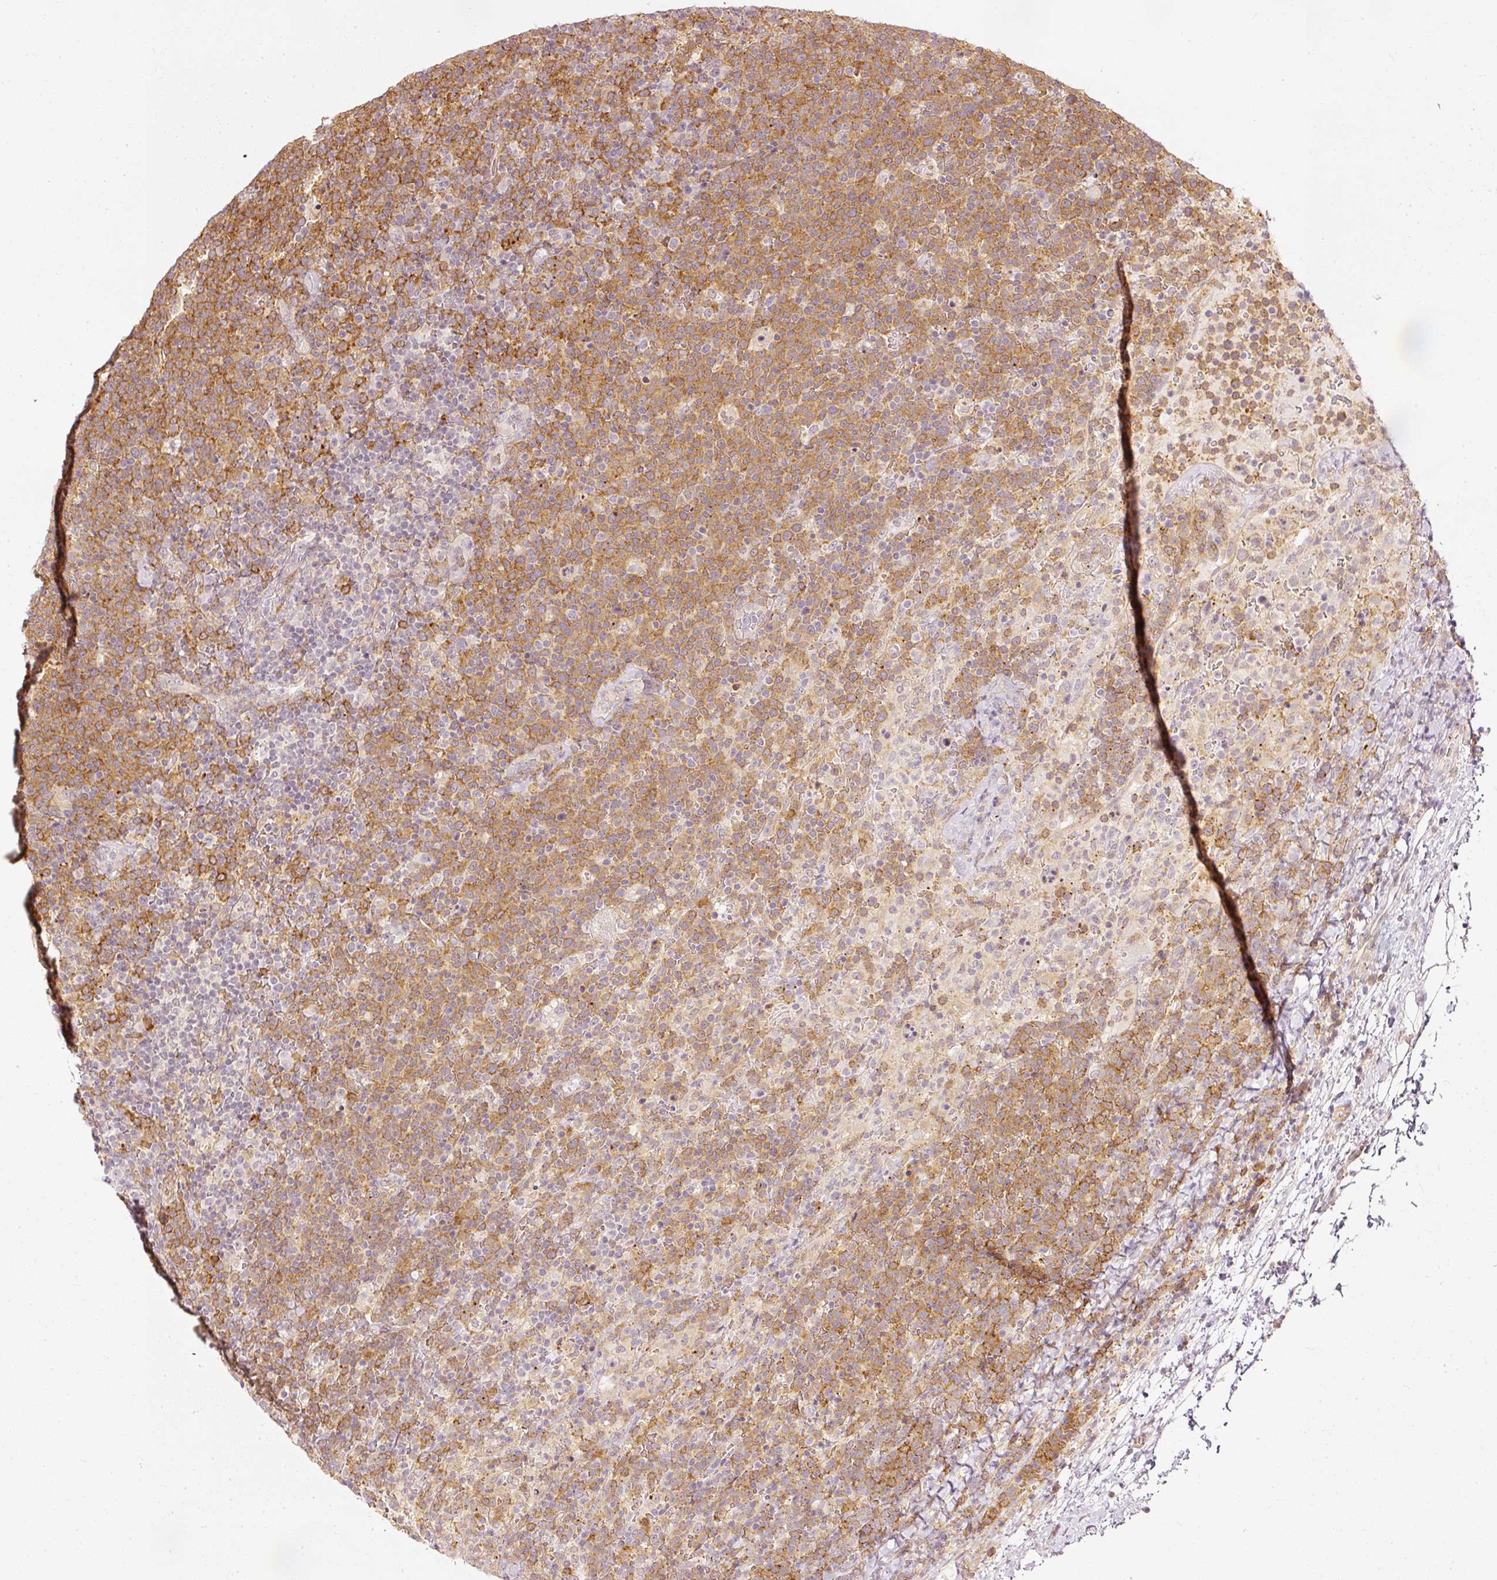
{"staining": {"intensity": "moderate", "quantity": ">75%", "location": "cytoplasmic/membranous"}, "tissue": "lymphoma", "cell_type": "Tumor cells", "image_type": "cancer", "snomed": [{"axis": "morphology", "description": "Malignant lymphoma, non-Hodgkin's type, High grade"}, {"axis": "topography", "description": "Lymph node"}], "caption": "This histopathology image exhibits lymphoma stained with IHC to label a protein in brown. The cytoplasmic/membranous of tumor cells show moderate positivity for the protein. Nuclei are counter-stained blue.", "gene": "DRD2", "patient": {"sex": "male", "age": 61}}